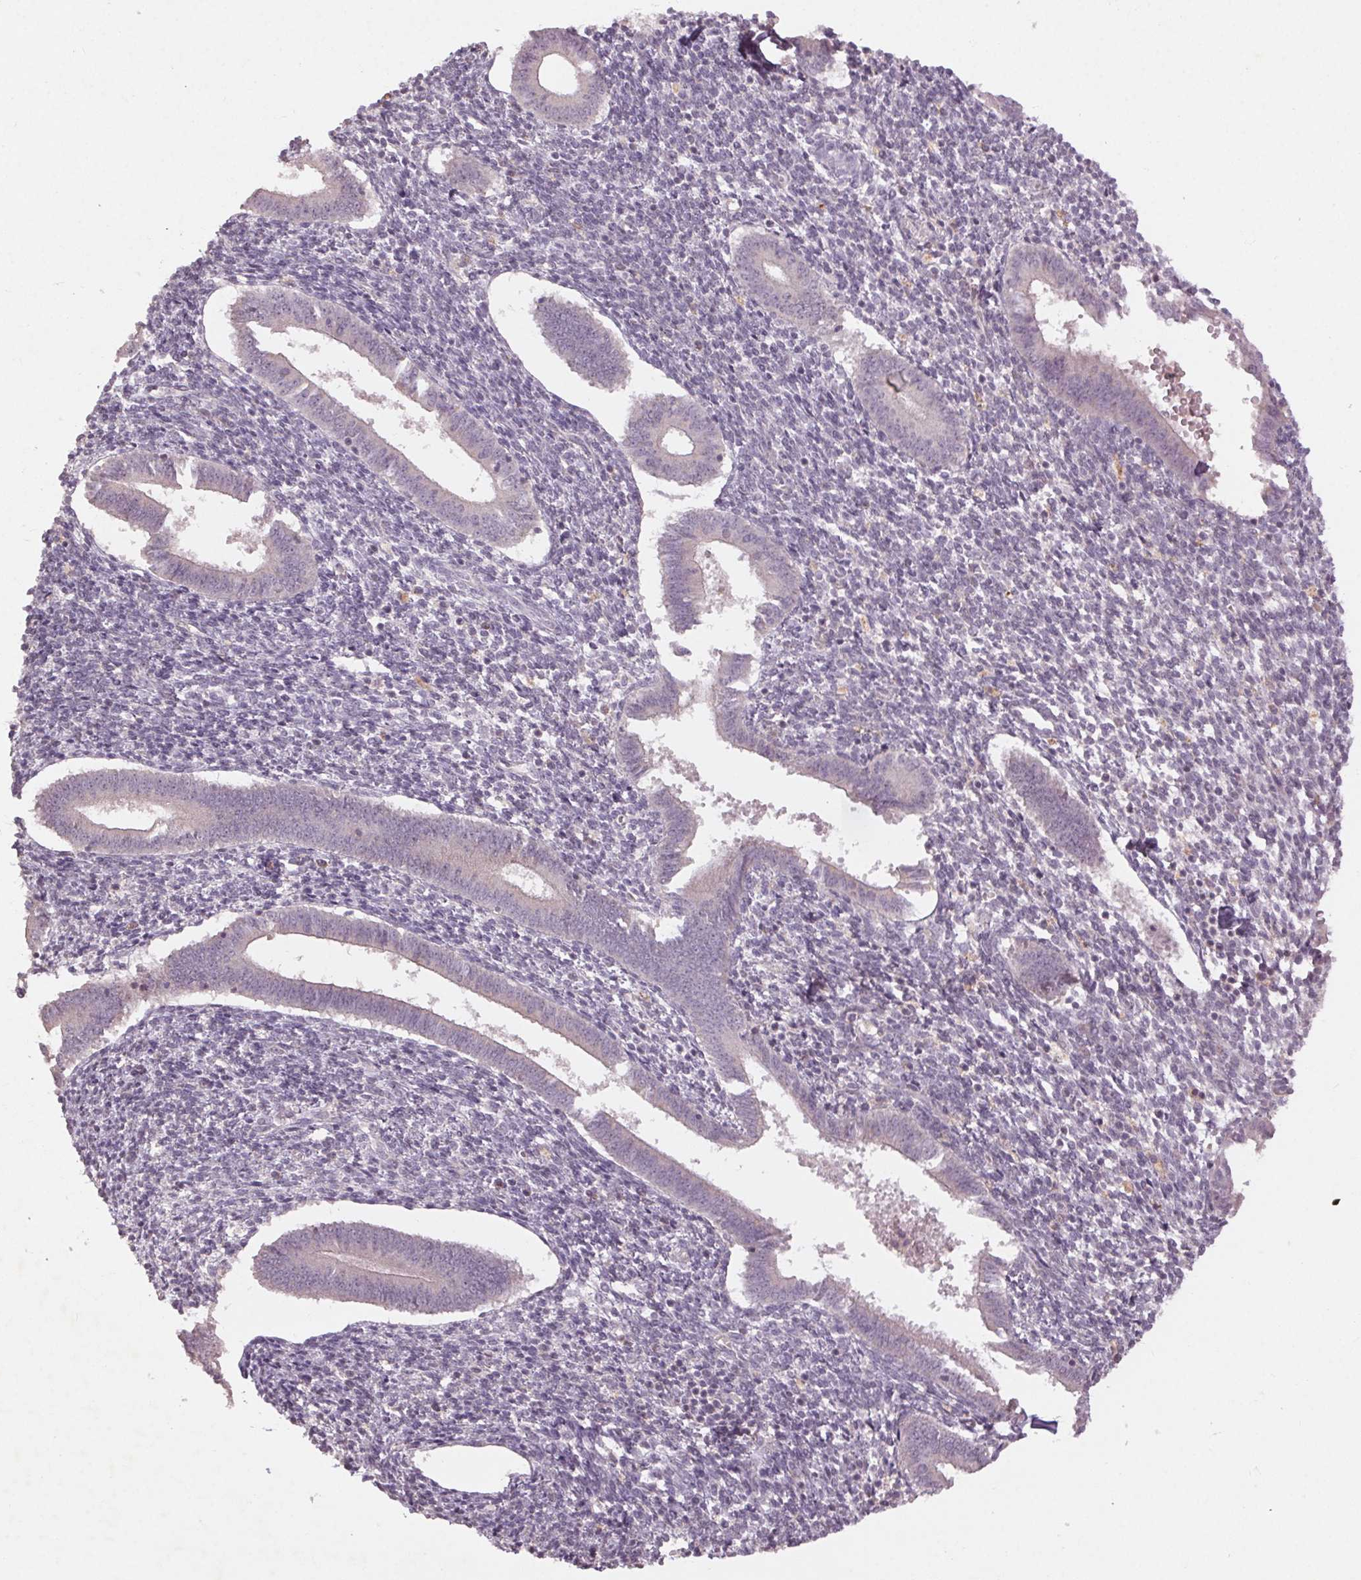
{"staining": {"intensity": "negative", "quantity": "none", "location": "none"}, "tissue": "endometrium", "cell_type": "Cells in endometrial stroma", "image_type": "normal", "snomed": [{"axis": "morphology", "description": "Normal tissue, NOS"}, {"axis": "topography", "description": "Endometrium"}], "caption": "DAB immunohistochemical staining of benign endometrium shows no significant expression in cells in endometrial stroma. (DAB (3,3'-diaminobenzidine) immunohistochemistry with hematoxylin counter stain).", "gene": "ENSG00000255641", "patient": {"sex": "female", "age": 25}}